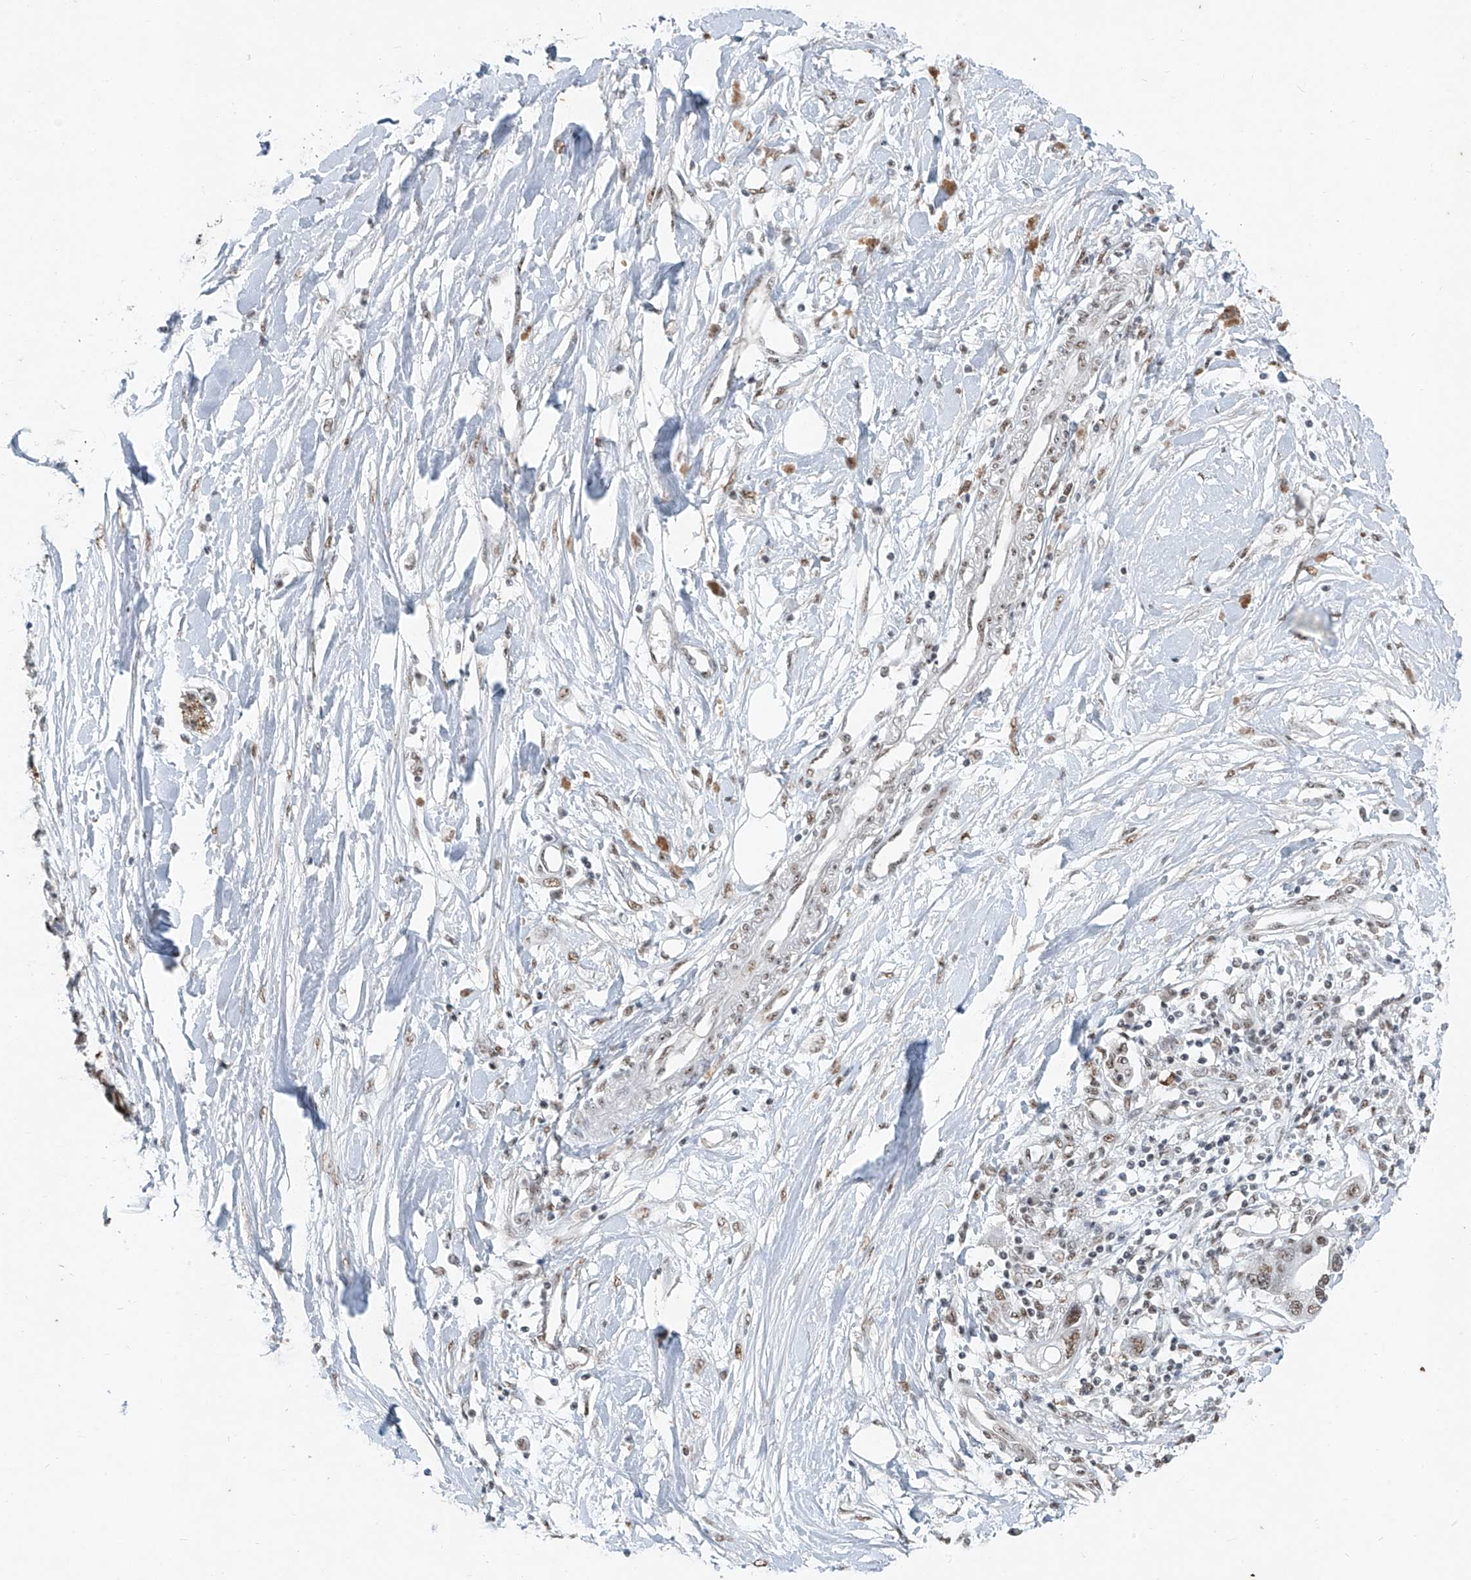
{"staining": {"intensity": "moderate", "quantity": "<25%", "location": "nuclear"}, "tissue": "pancreatic cancer", "cell_type": "Tumor cells", "image_type": "cancer", "snomed": [{"axis": "morphology", "description": "Adenocarcinoma, NOS"}, {"axis": "topography", "description": "Pancreas"}], "caption": "Pancreatic cancer (adenocarcinoma) stained with a brown dye shows moderate nuclear positive positivity in approximately <25% of tumor cells.", "gene": "TFEC", "patient": {"sex": "male", "age": 56}}